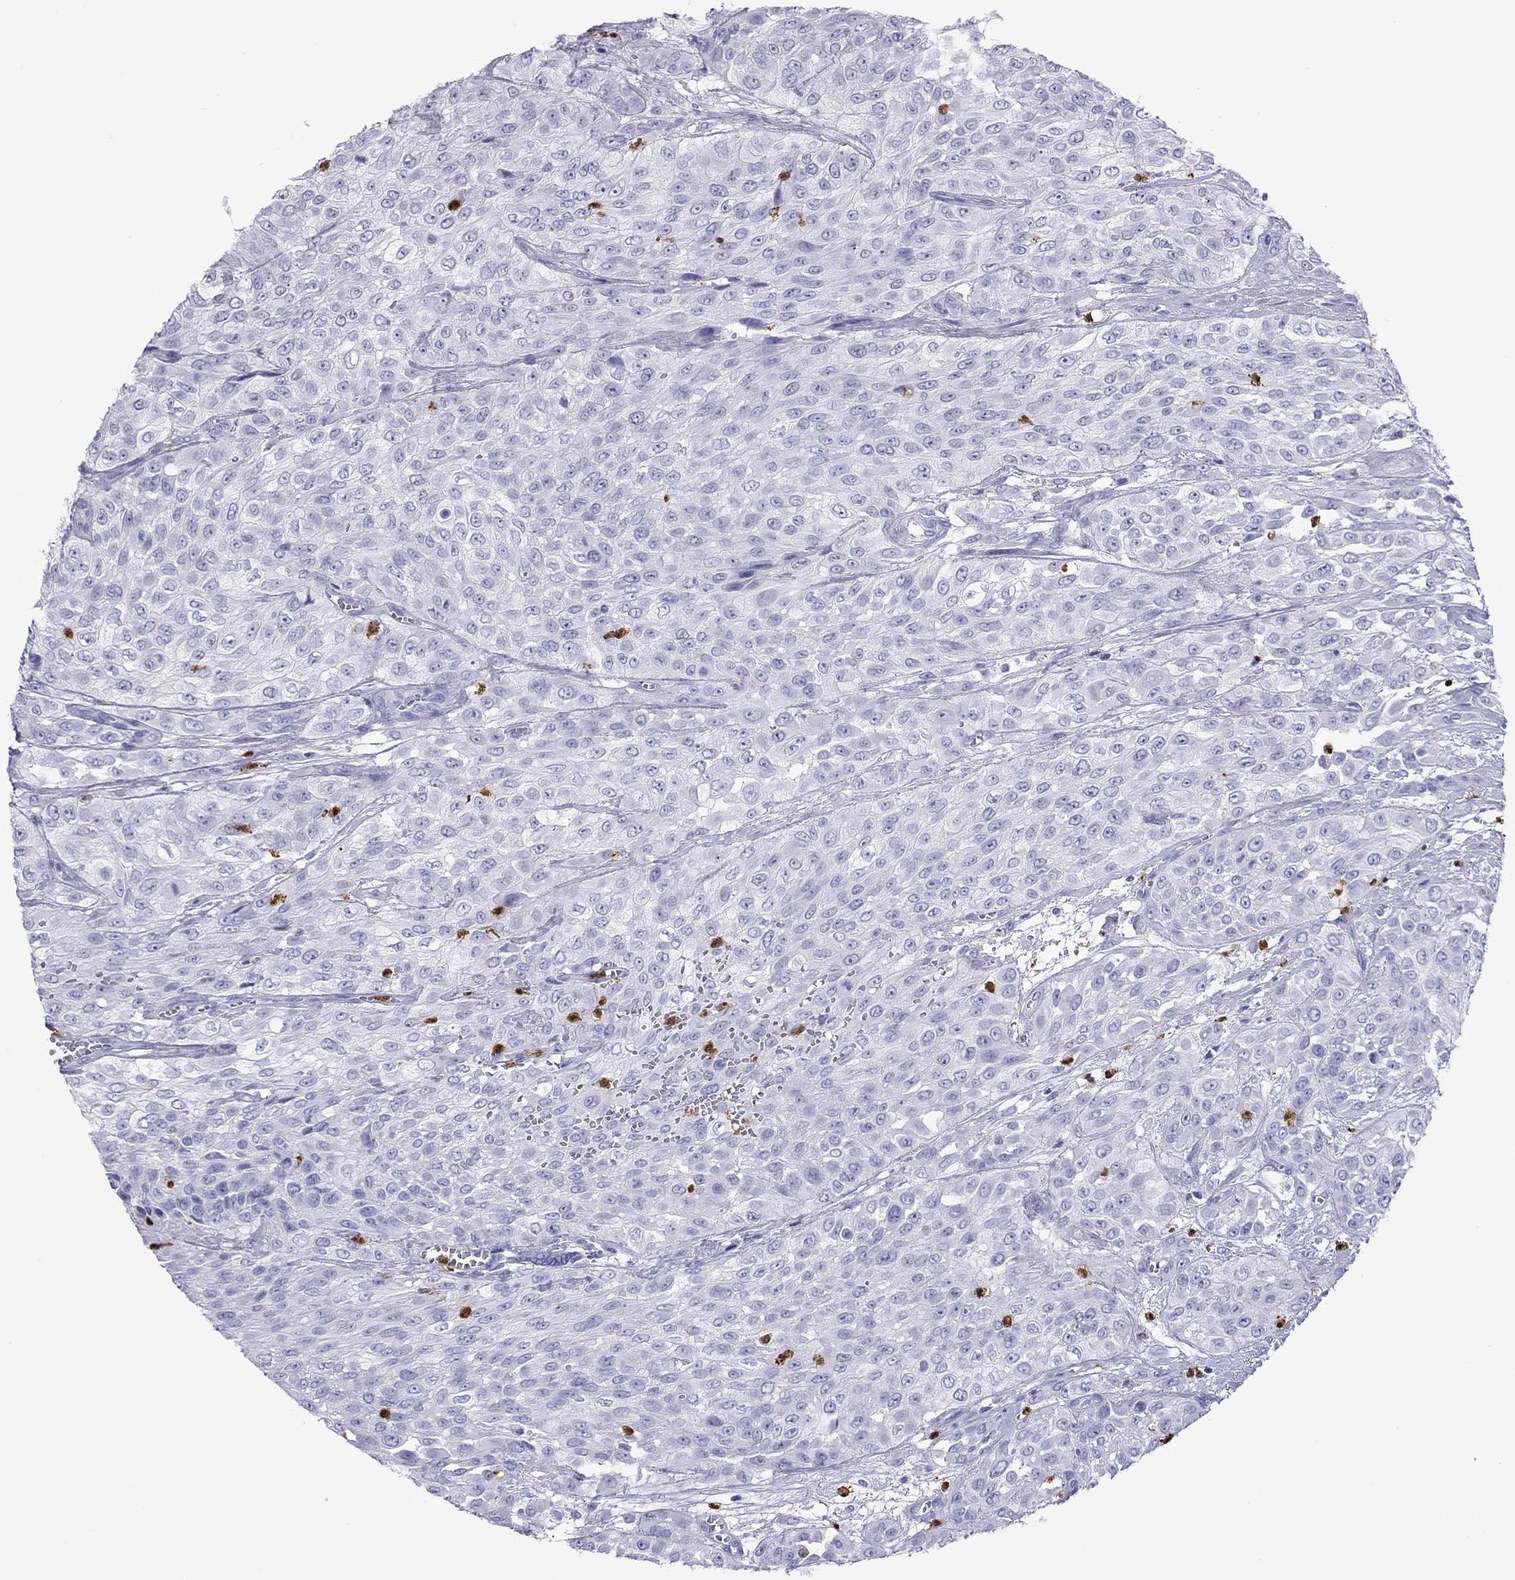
{"staining": {"intensity": "negative", "quantity": "none", "location": "none"}, "tissue": "urothelial cancer", "cell_type": "Tumor cells", "image_type": "cancer", "snomed": [{"axis": "morphology", "description": "Urothelial carcinoma, High grade"}, {"axis": "topography", "description": "Urinary bladder"}], "caption": "Immunohistochemistry (IHC) of urothelial cancer reveals no expression in tumor cells.", "gene": "SLAMF1", "patient": {"sex": "male", "age": 57}}